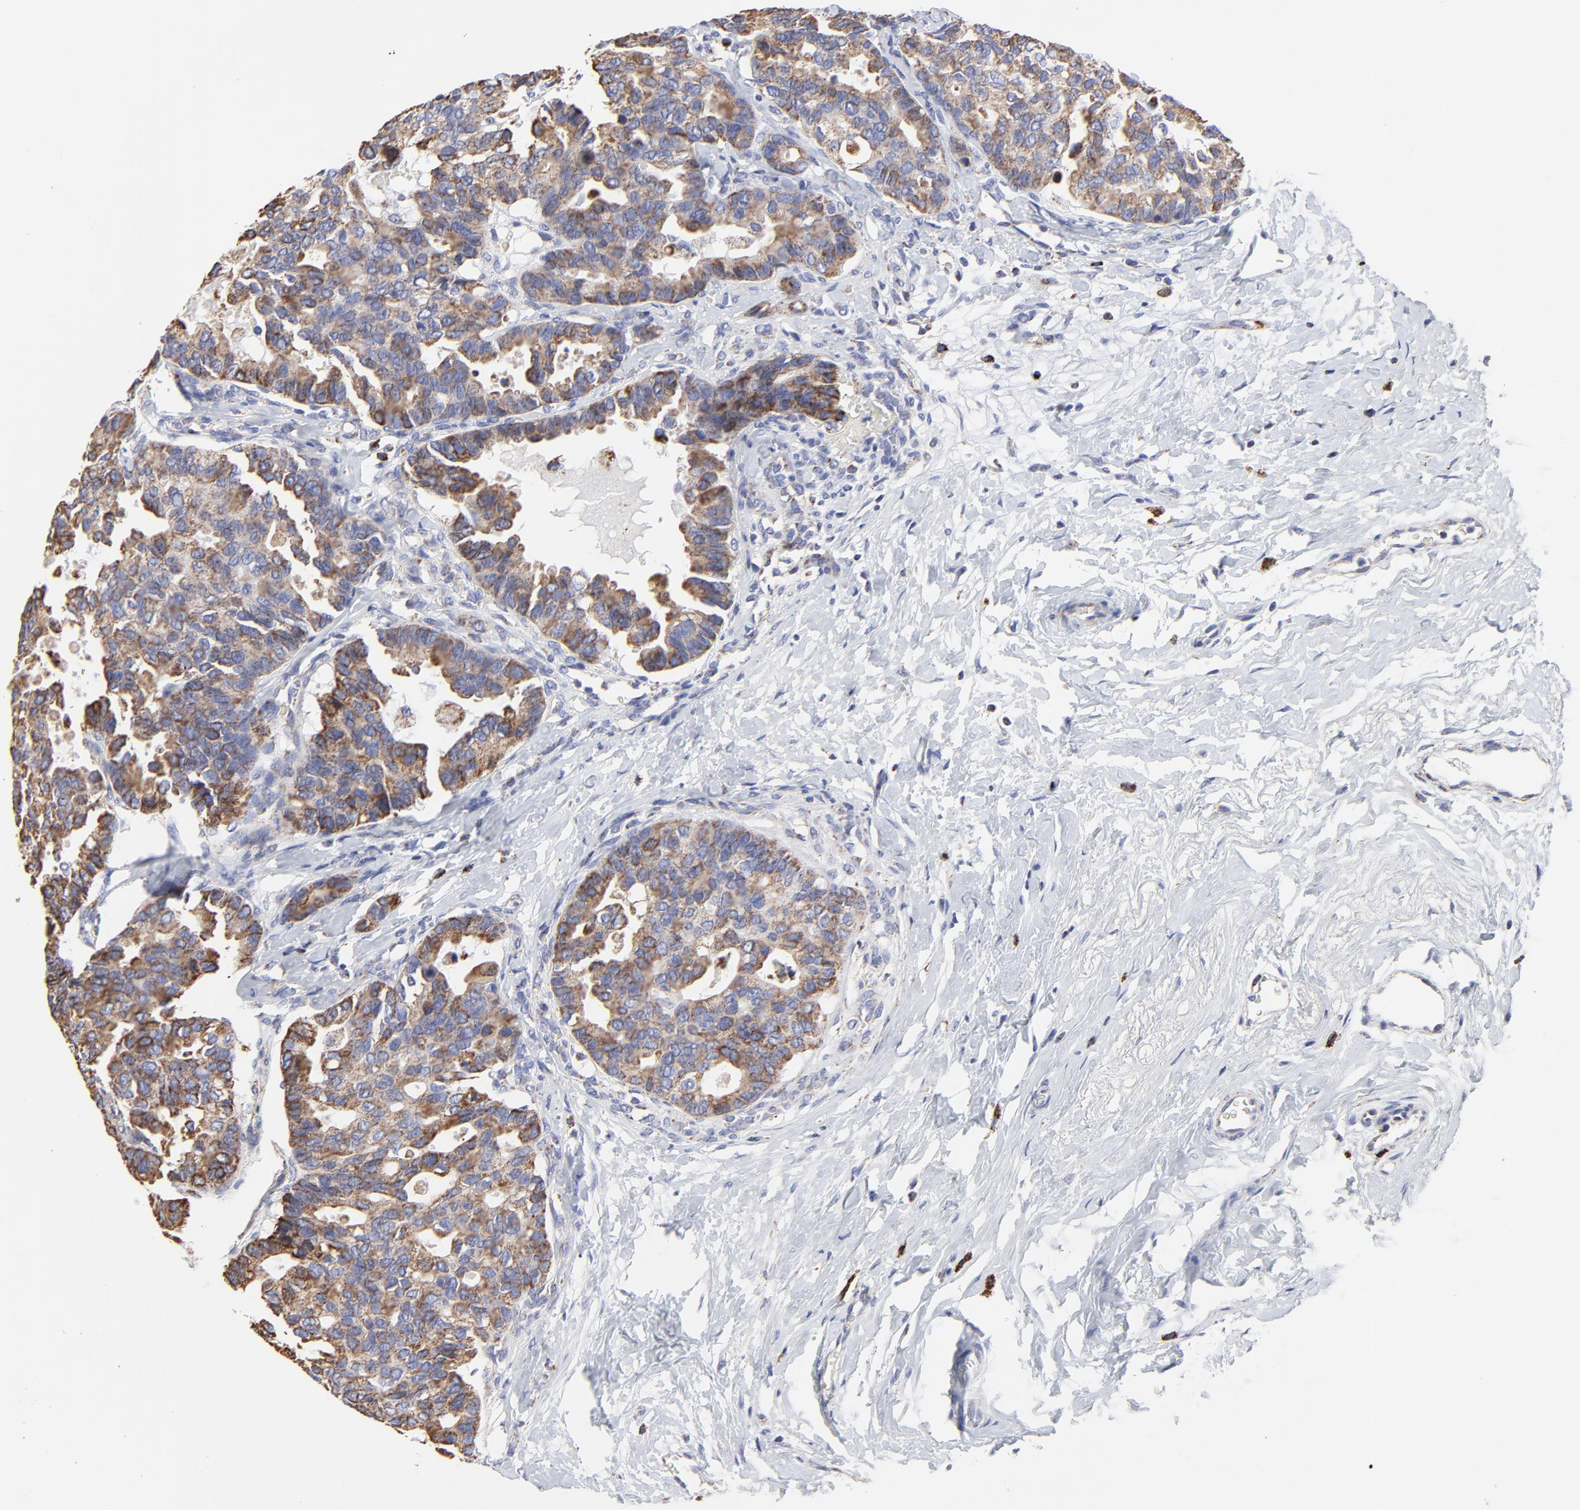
{"staining": {"intensity": "strong", "quantity": "25%-75%", "location": "cytoplasmic/membranous"}, "tissue": "breast cancer", "cell_type": "Tumor cells", "image_type": "cancer", "snomed": [{"axis": "morphology", "description": "Duct carcinoma"}, {"axis": "topography", "description": "Breast"}], "caption": "Human breast cancer (intraductal carcinoma) stained with a protein marker demonstrates strong staining in tumor cells.", "gene": "PINK1", "patient": {"sex": "female", "age": 69}}